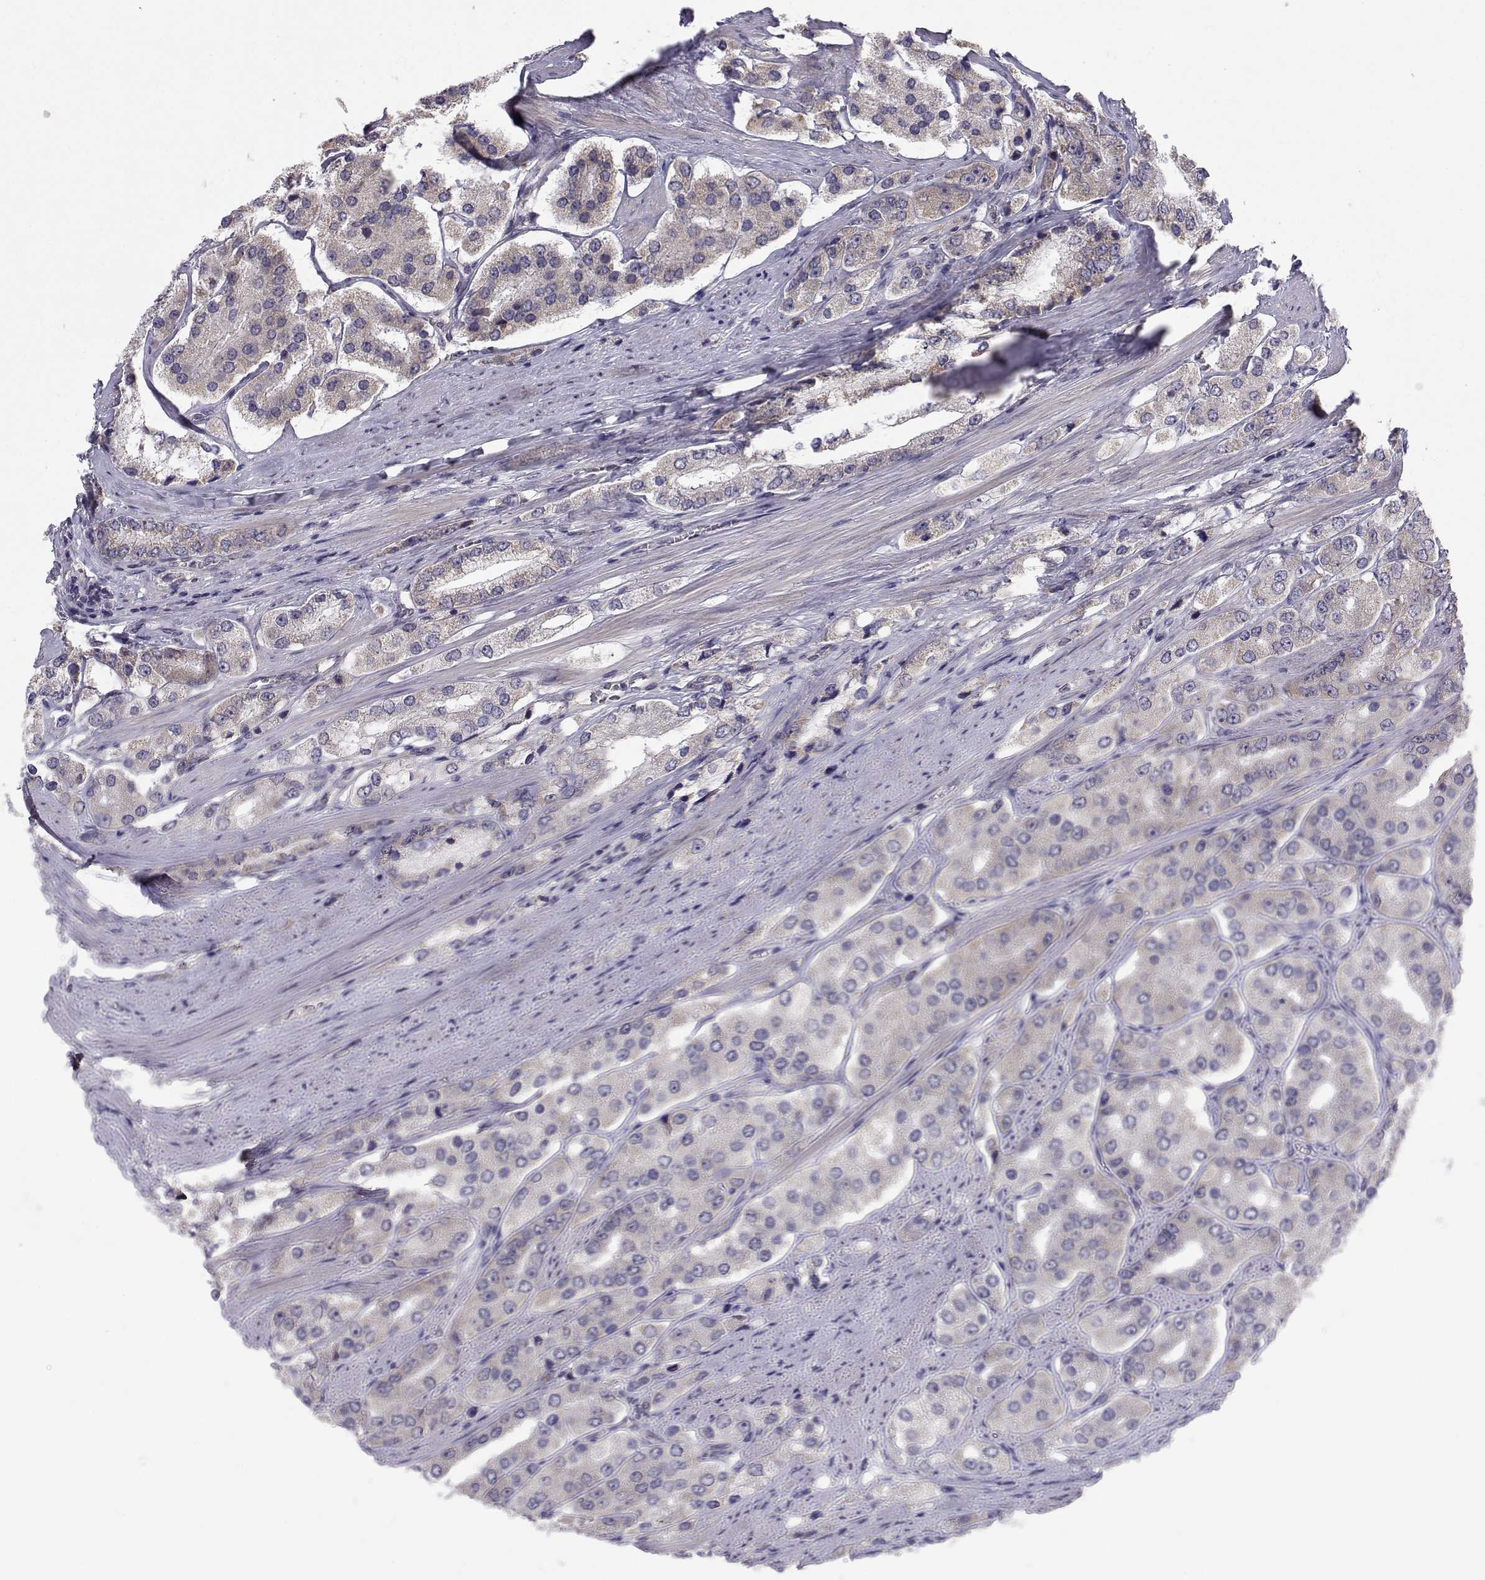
{"staining": {"intensity": "weak", "quantity": ">75%", "location": "cytoplasmic/membranous"}, "tissue": "prostate cancer", "cell_type": "Tumor cells", "image_type": "cancer", "snomed": [{"axis": "morphology", "description": "Adenocarcinoma, Low grade"}, {"axis": "topography", "description": "Prostate"}], "caption": "Human prostate cancer (low-grade adenocarcinoma) stained with a protein marker displays weak staining in tumor cells.", "gene": "PEX5L", "patient": {"sex": "male", "age": 69}}